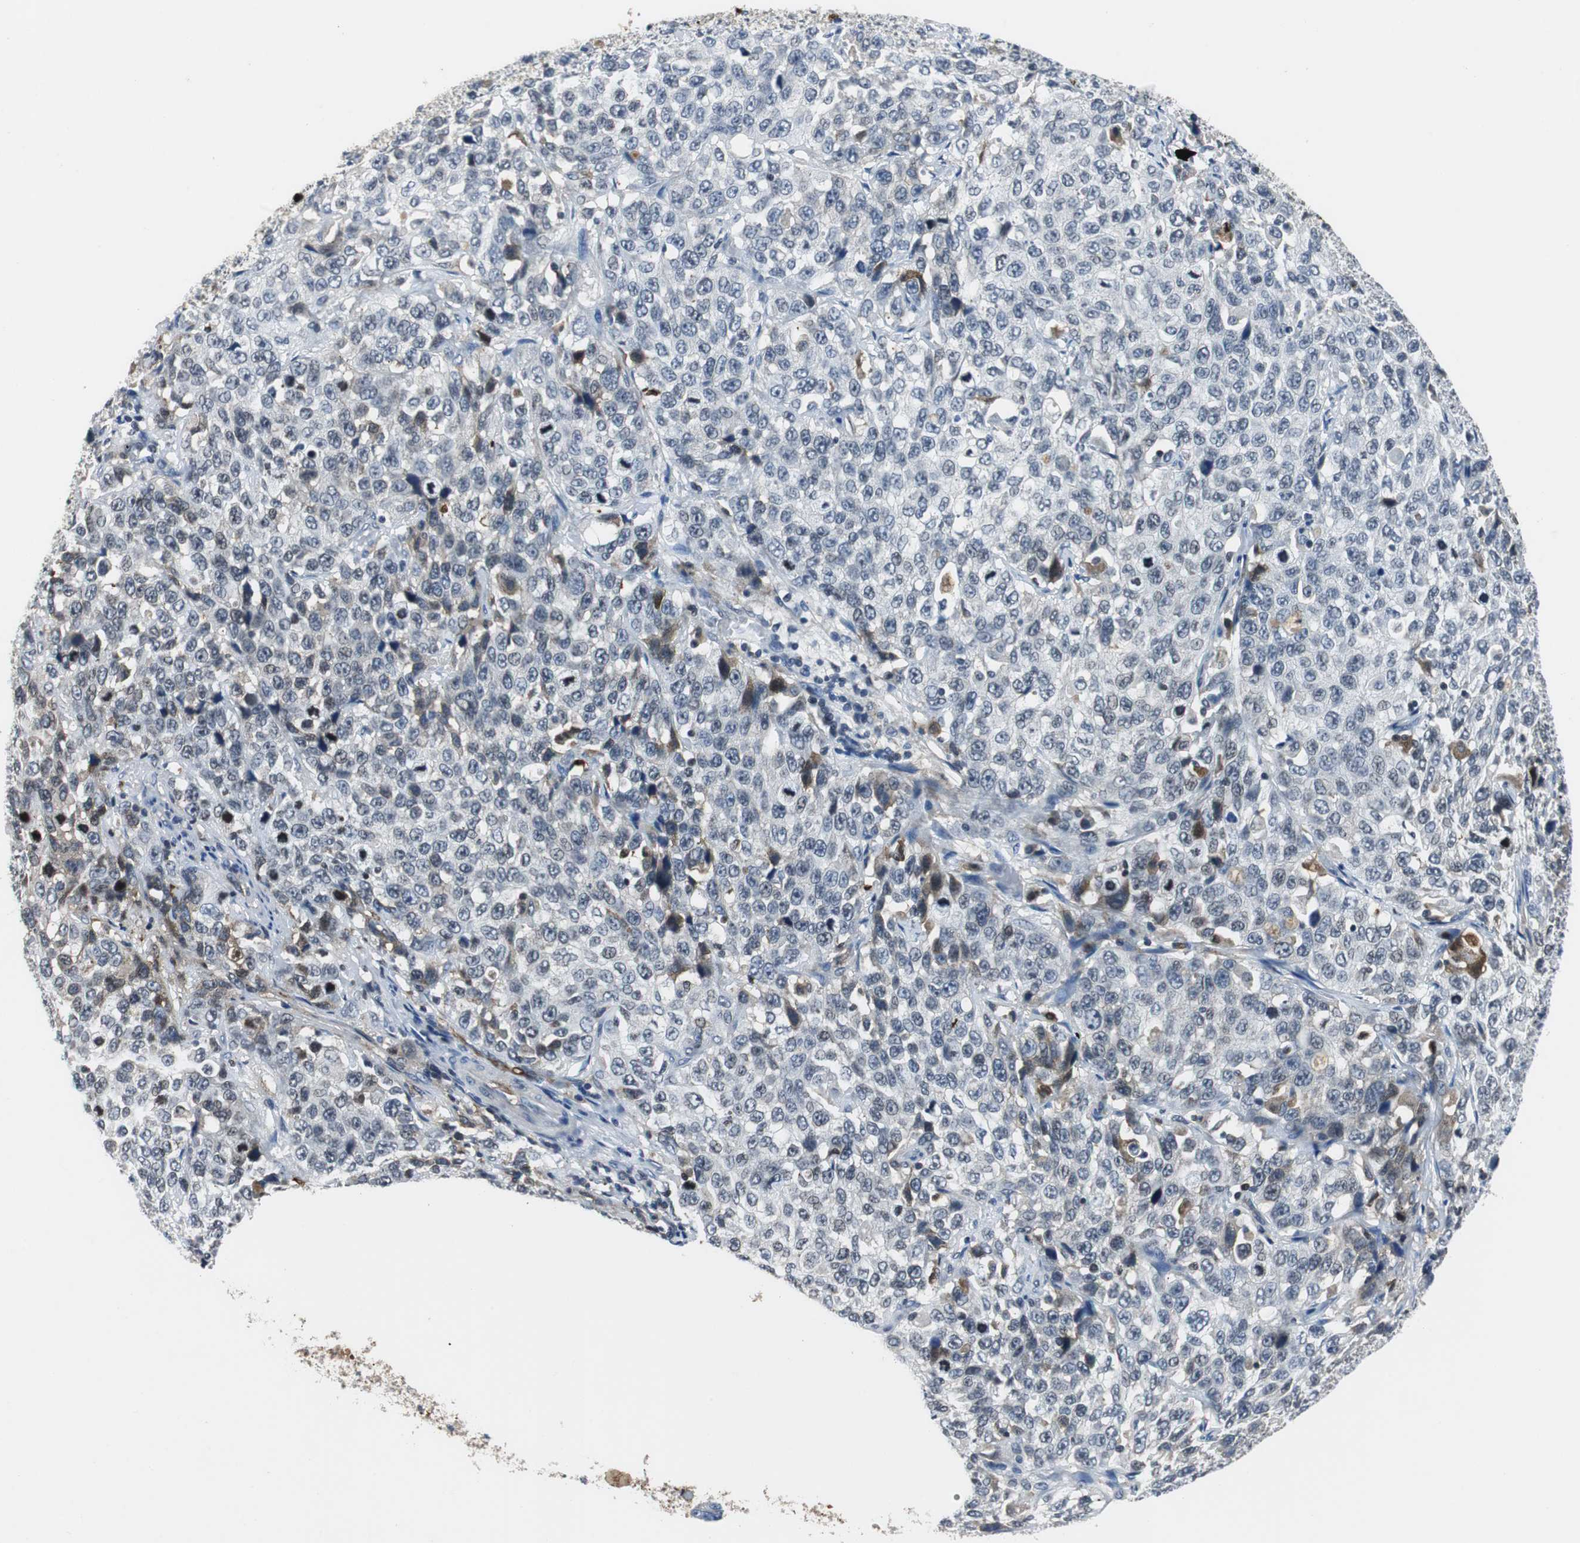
{"staining": {"intensity": "weak", "quantity": "<25%", "location": "cytoplasmic/membranous"}, "tissue": "stomach cancer", "cell_type": "Tumor cells", "image_type": "cancer", "snomed": [{"axis": "morphology", "description": "Normal tissue, NOS"}, {"axis": "morphology", "description": "Adenocarcinoma, NOS"}, {"axis": "topography", "description": "Stomach"}], "caption": "DAB (3,3'-diaminobenzidine) immunohistochemical staining of adenocarcinoma (stomach) demonstrates no significant expression in tumor cells.", "gene": "ORM1", "patient": {"sex": "male", "age": 48}}